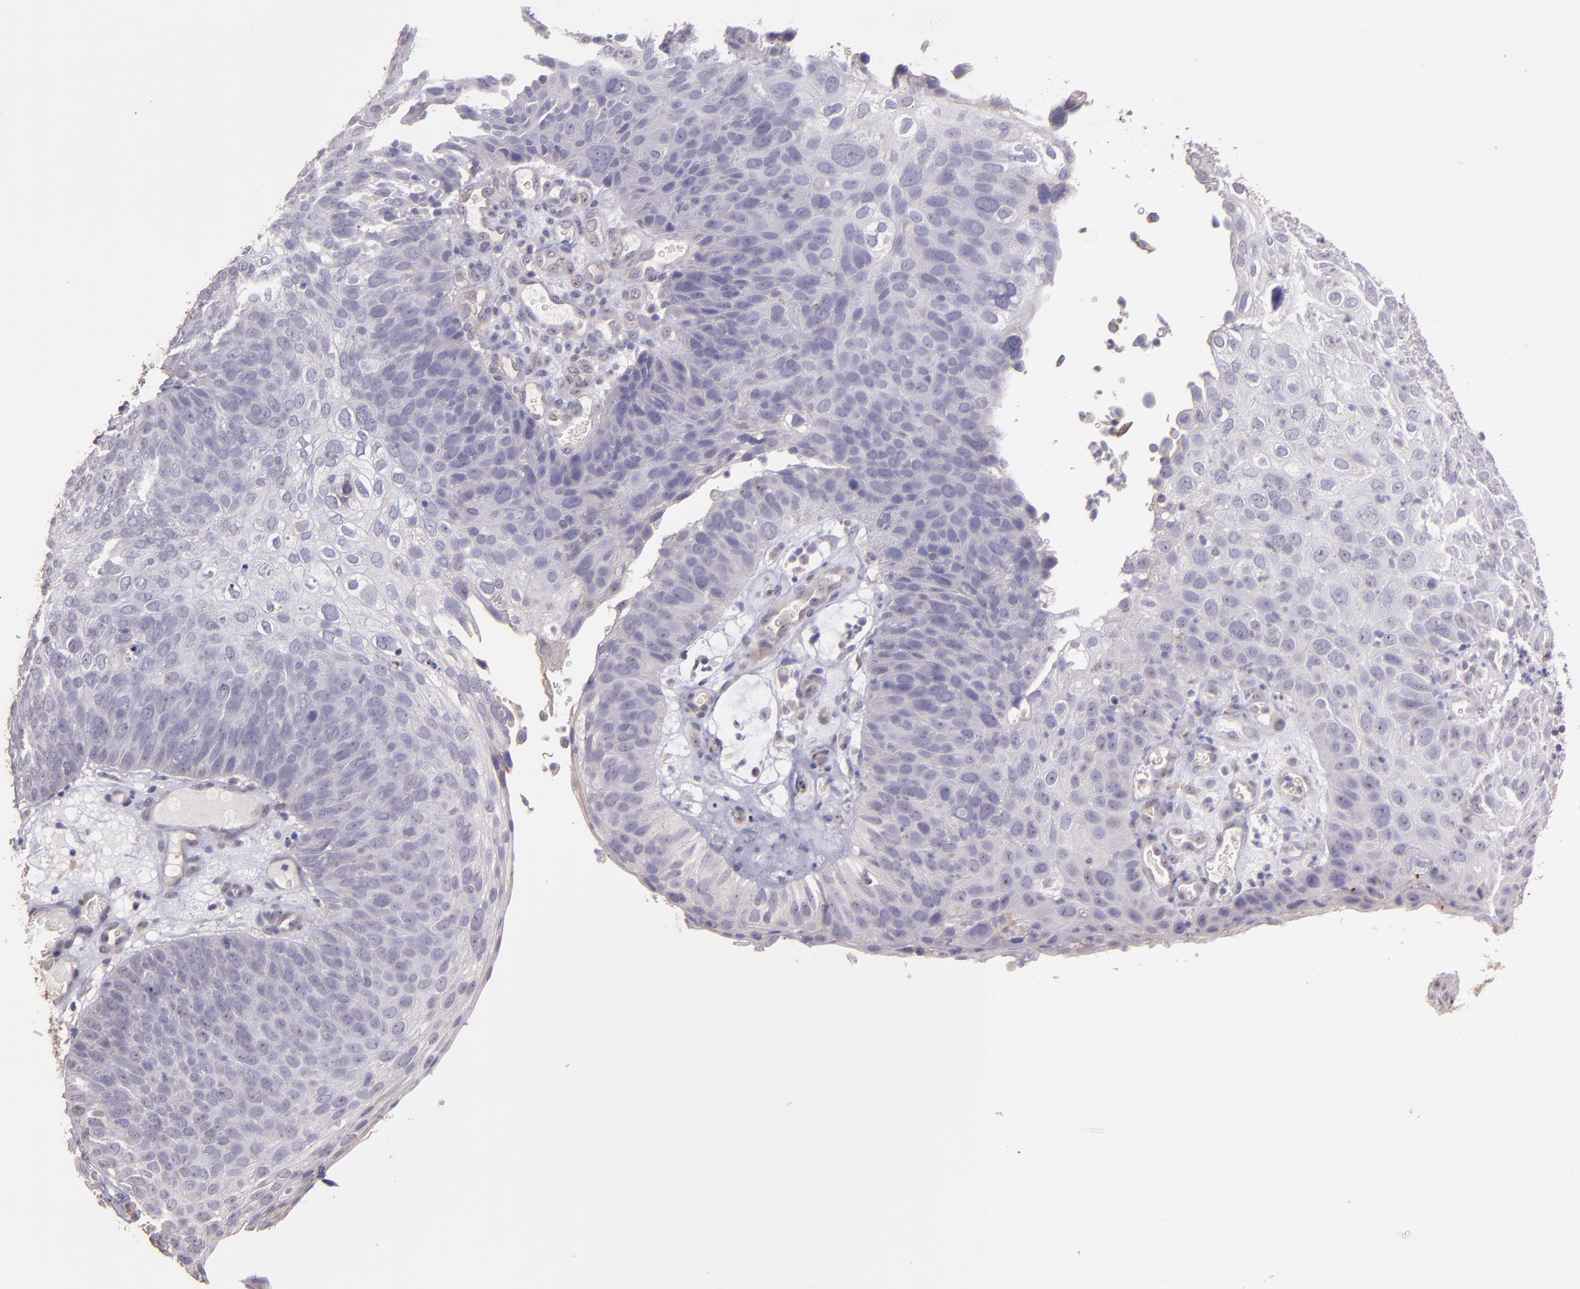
{"staining": {"intensity": "negative", "quantity": "none", "location": "none"}, "tissue": "skin cancer", "cell_type": "Tumor cells", "image_type": "cancer", "snomed": [{"axis": "morphology", "description": "Squamous cell carcinoma, NOS"}, {"axis": "topography", "description": "Skin"}], "caption": "Tumor cells show no significant staining in squamous cell carcinoma (skin).", "gene": "PAPPA", "patient": {"sex": "male", "age": 87}}